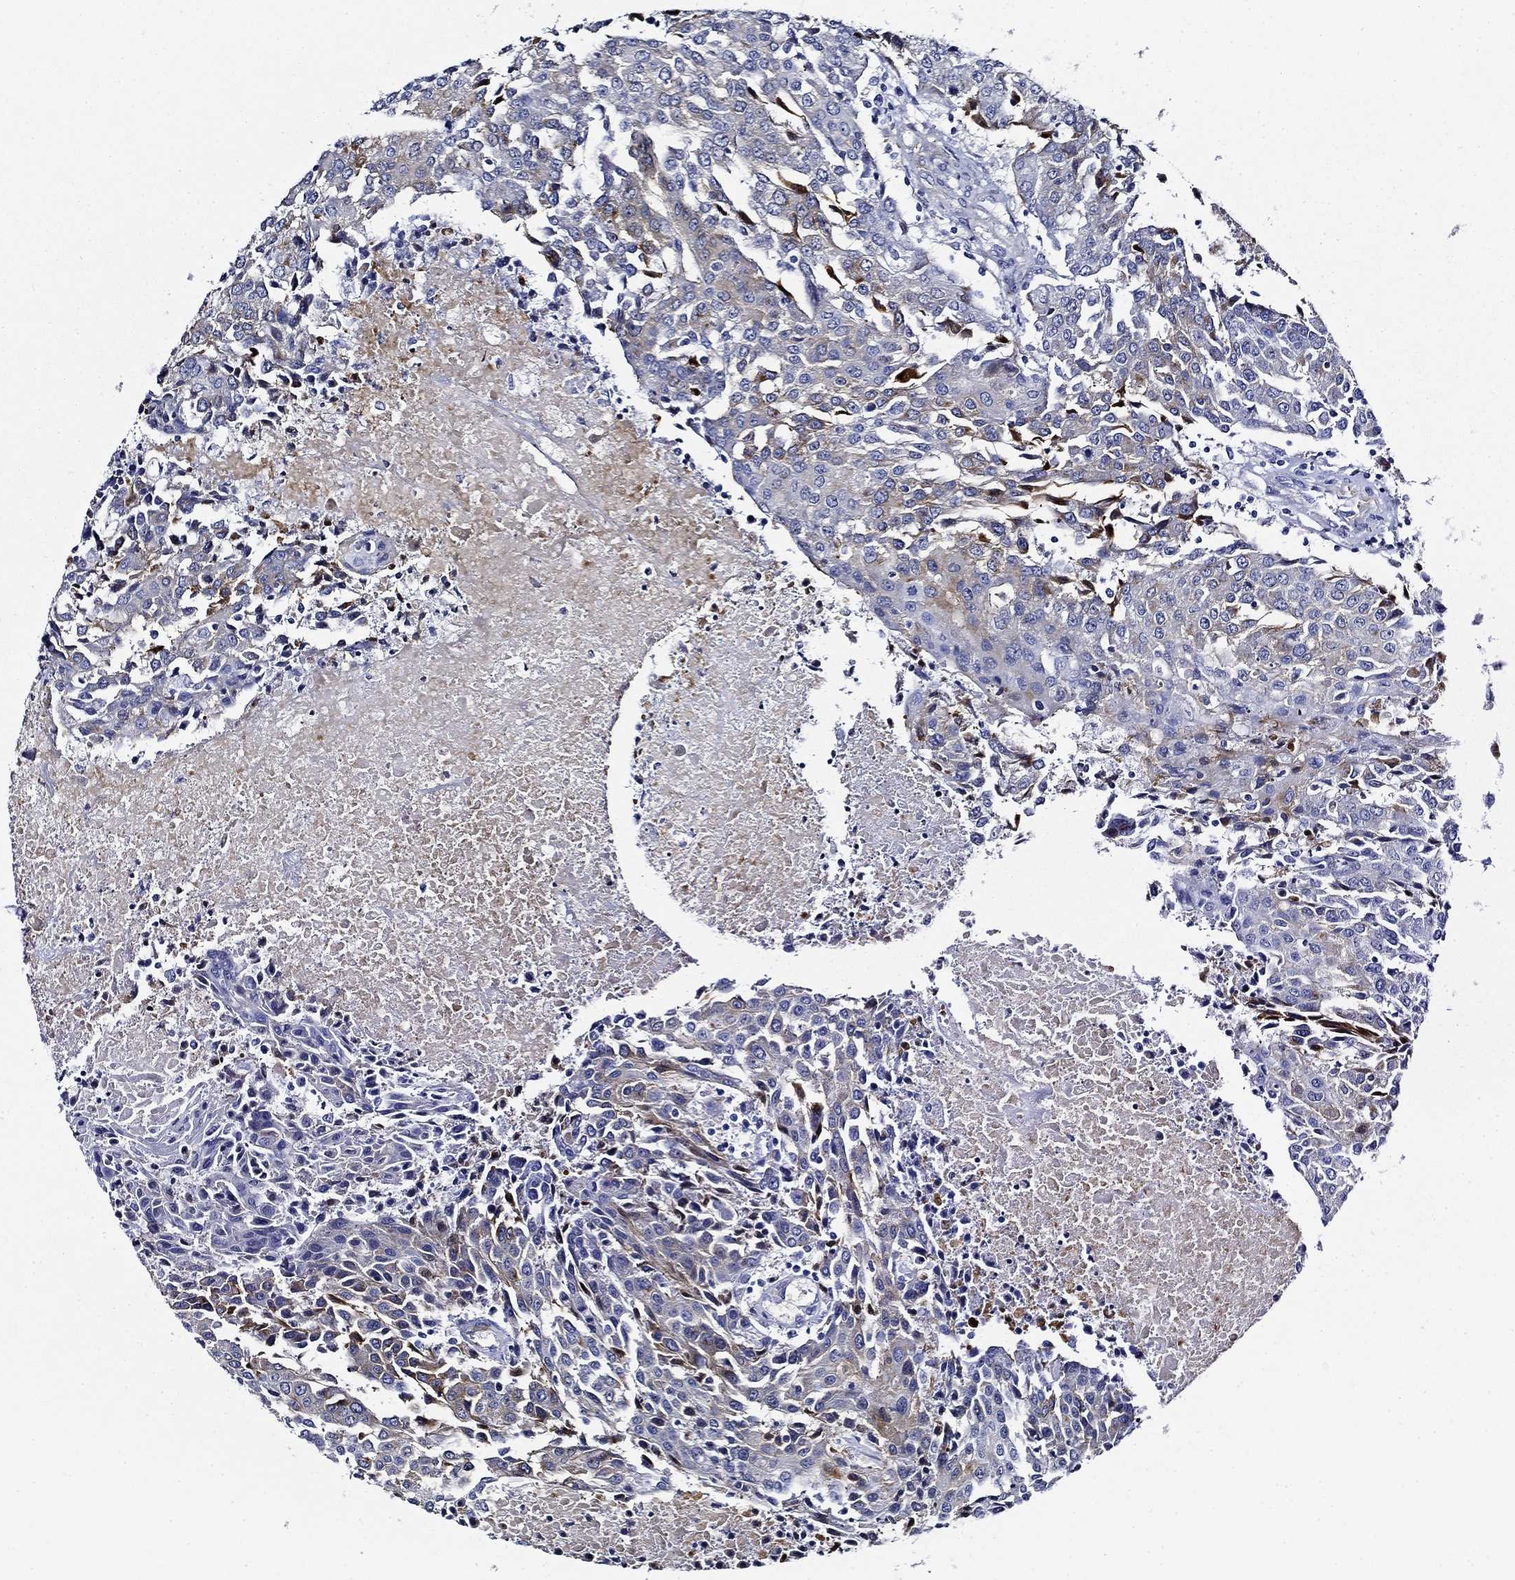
{"staining": {"intensity": "negative", "quantity": "none", "location": "none"}, "tissue": "urothelial cancer", "cell_type": "Tumor cells", "image_type": "cancer", "snomed": [{"axis": "morphology", "description": "Urothelial carcinoma, High grade"}, {"axis": "topography", "description": "Urinary bladder"}], "caption": "Tumor cells show no significant protein expression in urothelial carcinoma (high-grade). (DAB IHC, high magnification).", "gene": "GPC1", "patient": {"sex": "female", "age": 85}}